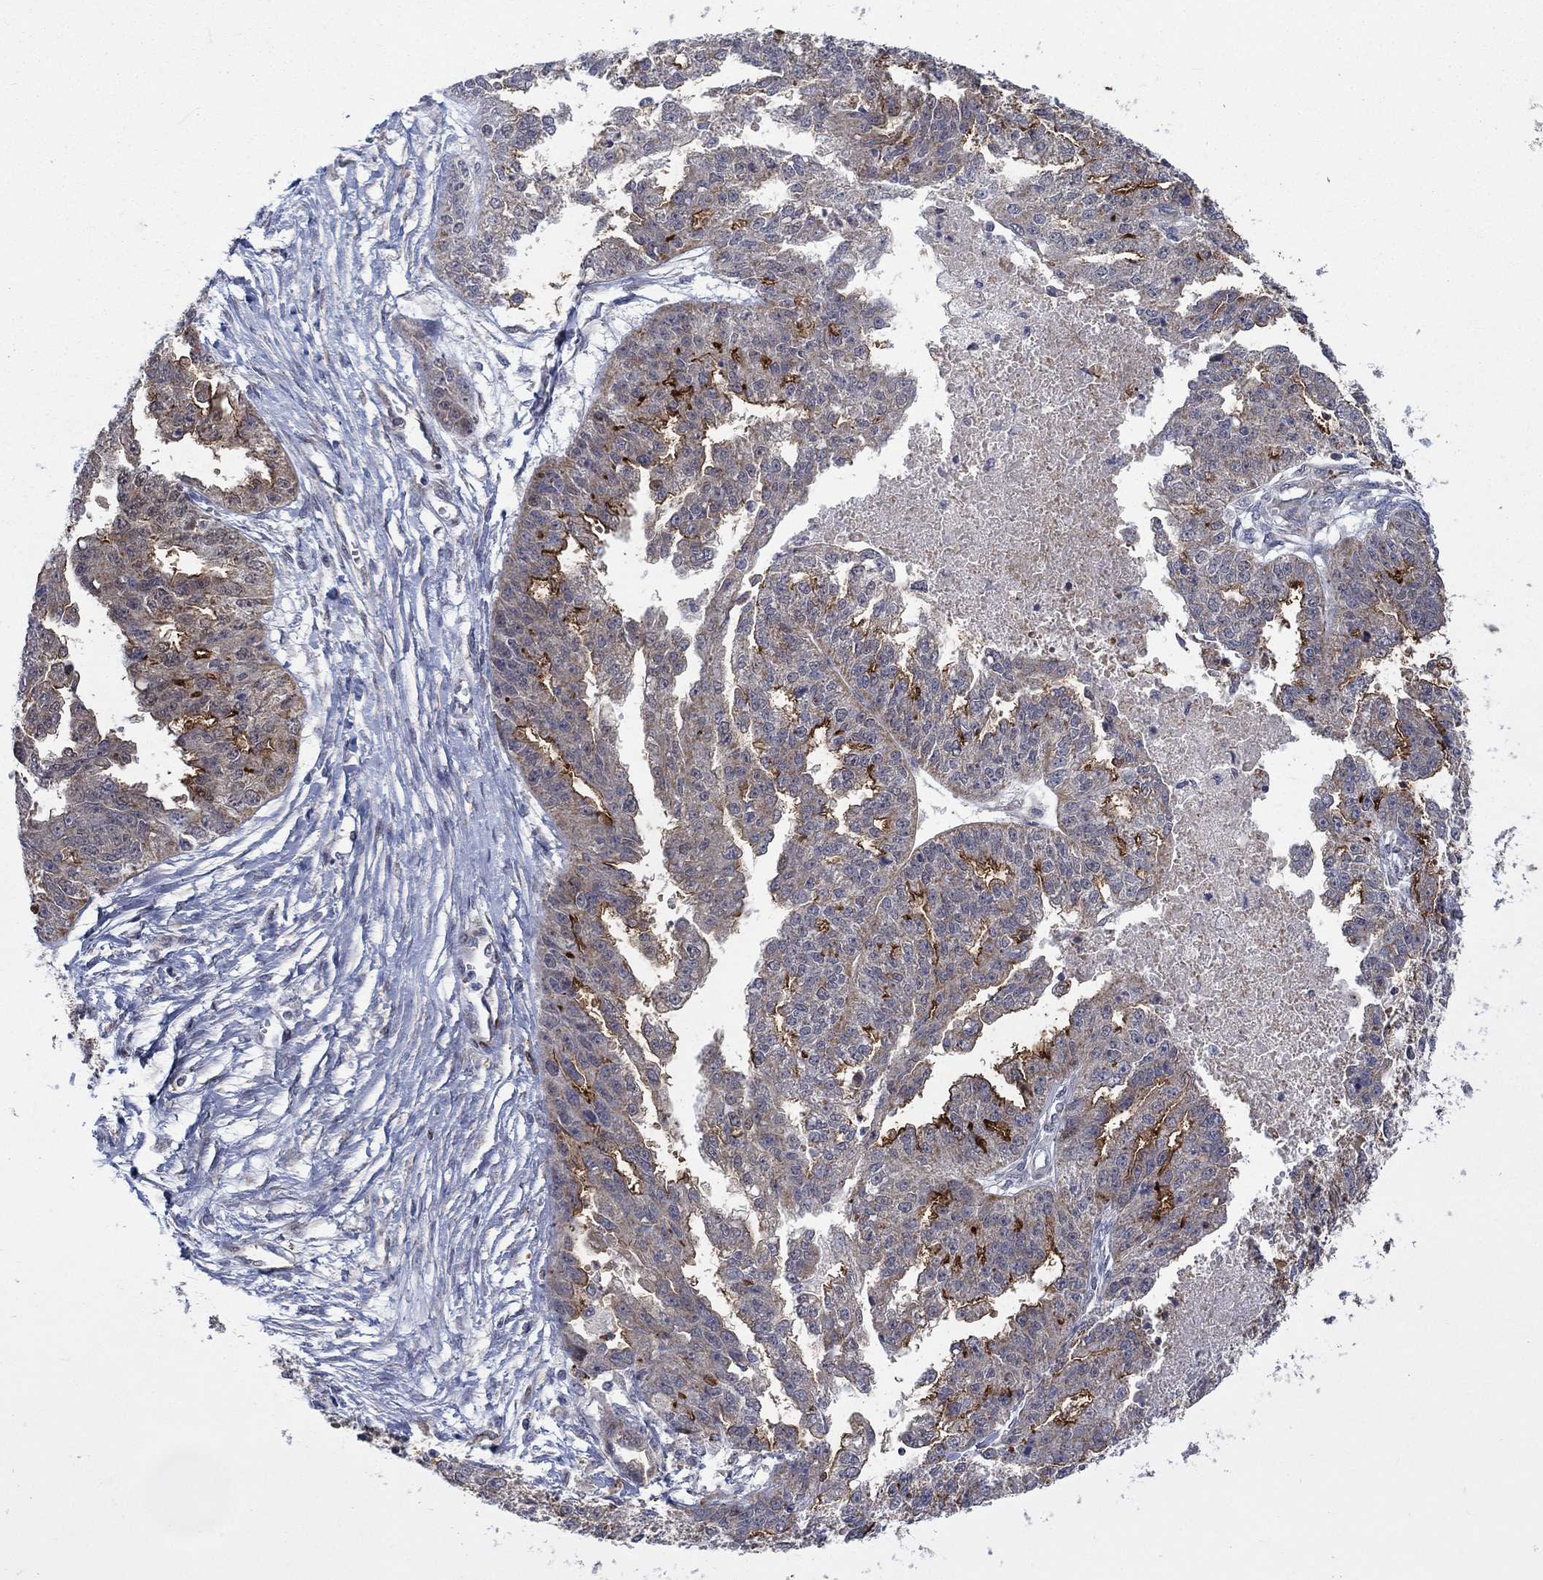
{"staining": {"intensity": "strong", "quantity": "<25%", "location": "cytoplasmic/membranous"}, "tissue": "ovarian cancer", "cell_type": "Tumor cells", "image_type": "cancer", "snomed": [{"axis": "morphology", "description": "Cystadenocarcinoma, serous, NOS"}, {"axis": "topography", "description": "Ovary"}], "caption": "The image exhibits a brown stain indicating the presence of a protein in the cytoplasmic/membranous of tumor cells in ovarian cancer.", "gene": "SLC35F2", "patient": {"sex": "female", "age": 58}}